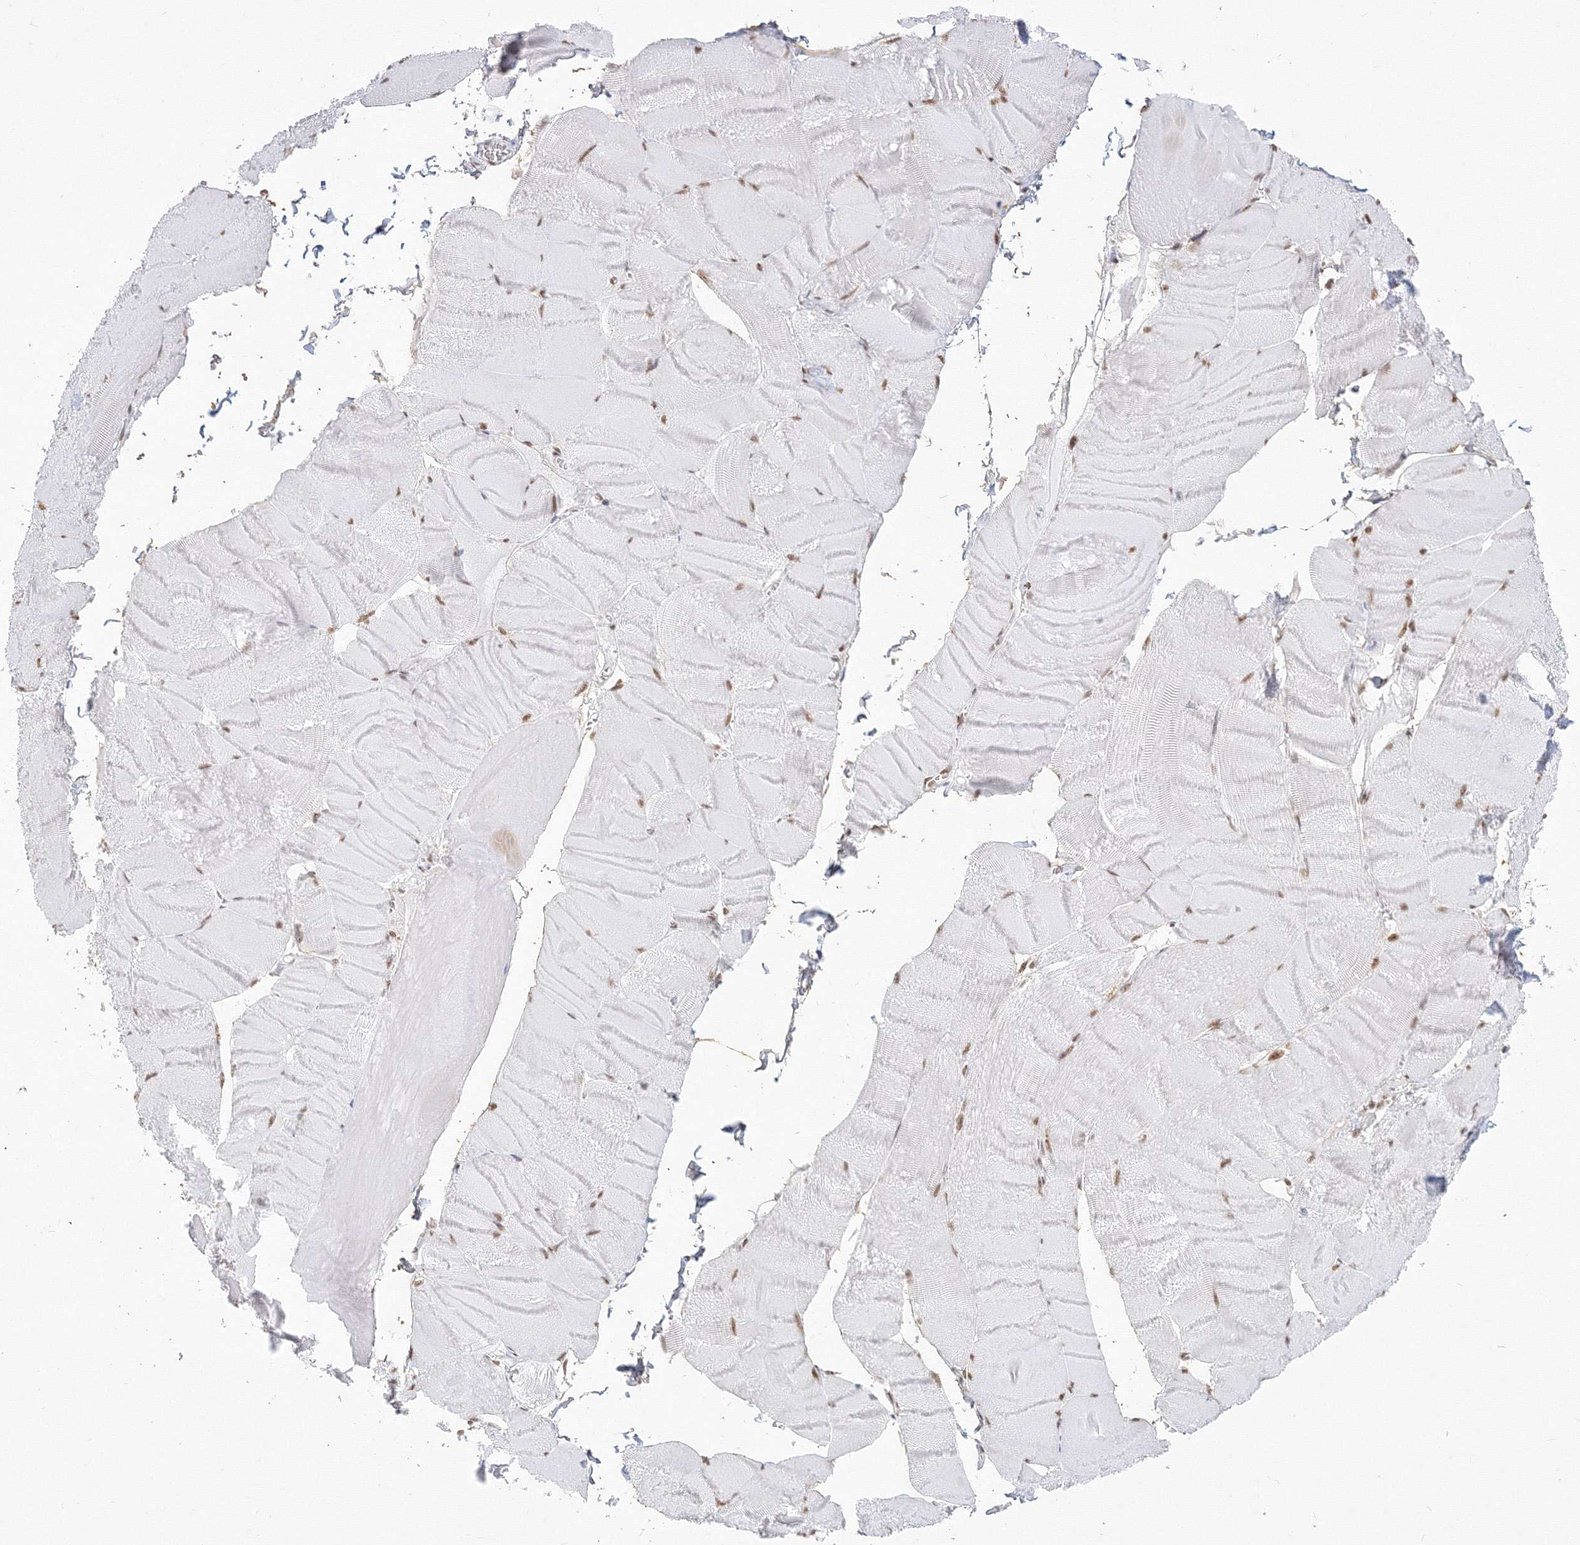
{"staining": {"intensity": "weak", "quantity": "25%-75%", "location": "nuclear"}, "tissue": "skeletal muscle", "cell_type": "Myocytes", "image_type": "normal", "snomed": [{"axis": "morphology", "description": "Normal tissue, NOS"}, {"axis": "morphology", "description": "Basal cell carcinoma"}, {"axis": "topography", "description": "Skeletal muscle"}], "caption": "This is an image of immunohistochemistry (IHC) staining of normal skeletal muscle, which shows weak positivity in the nuclear of myocytes.", "gene": "PPP4R2", "patient": {"sex": "female", "age": 64}}